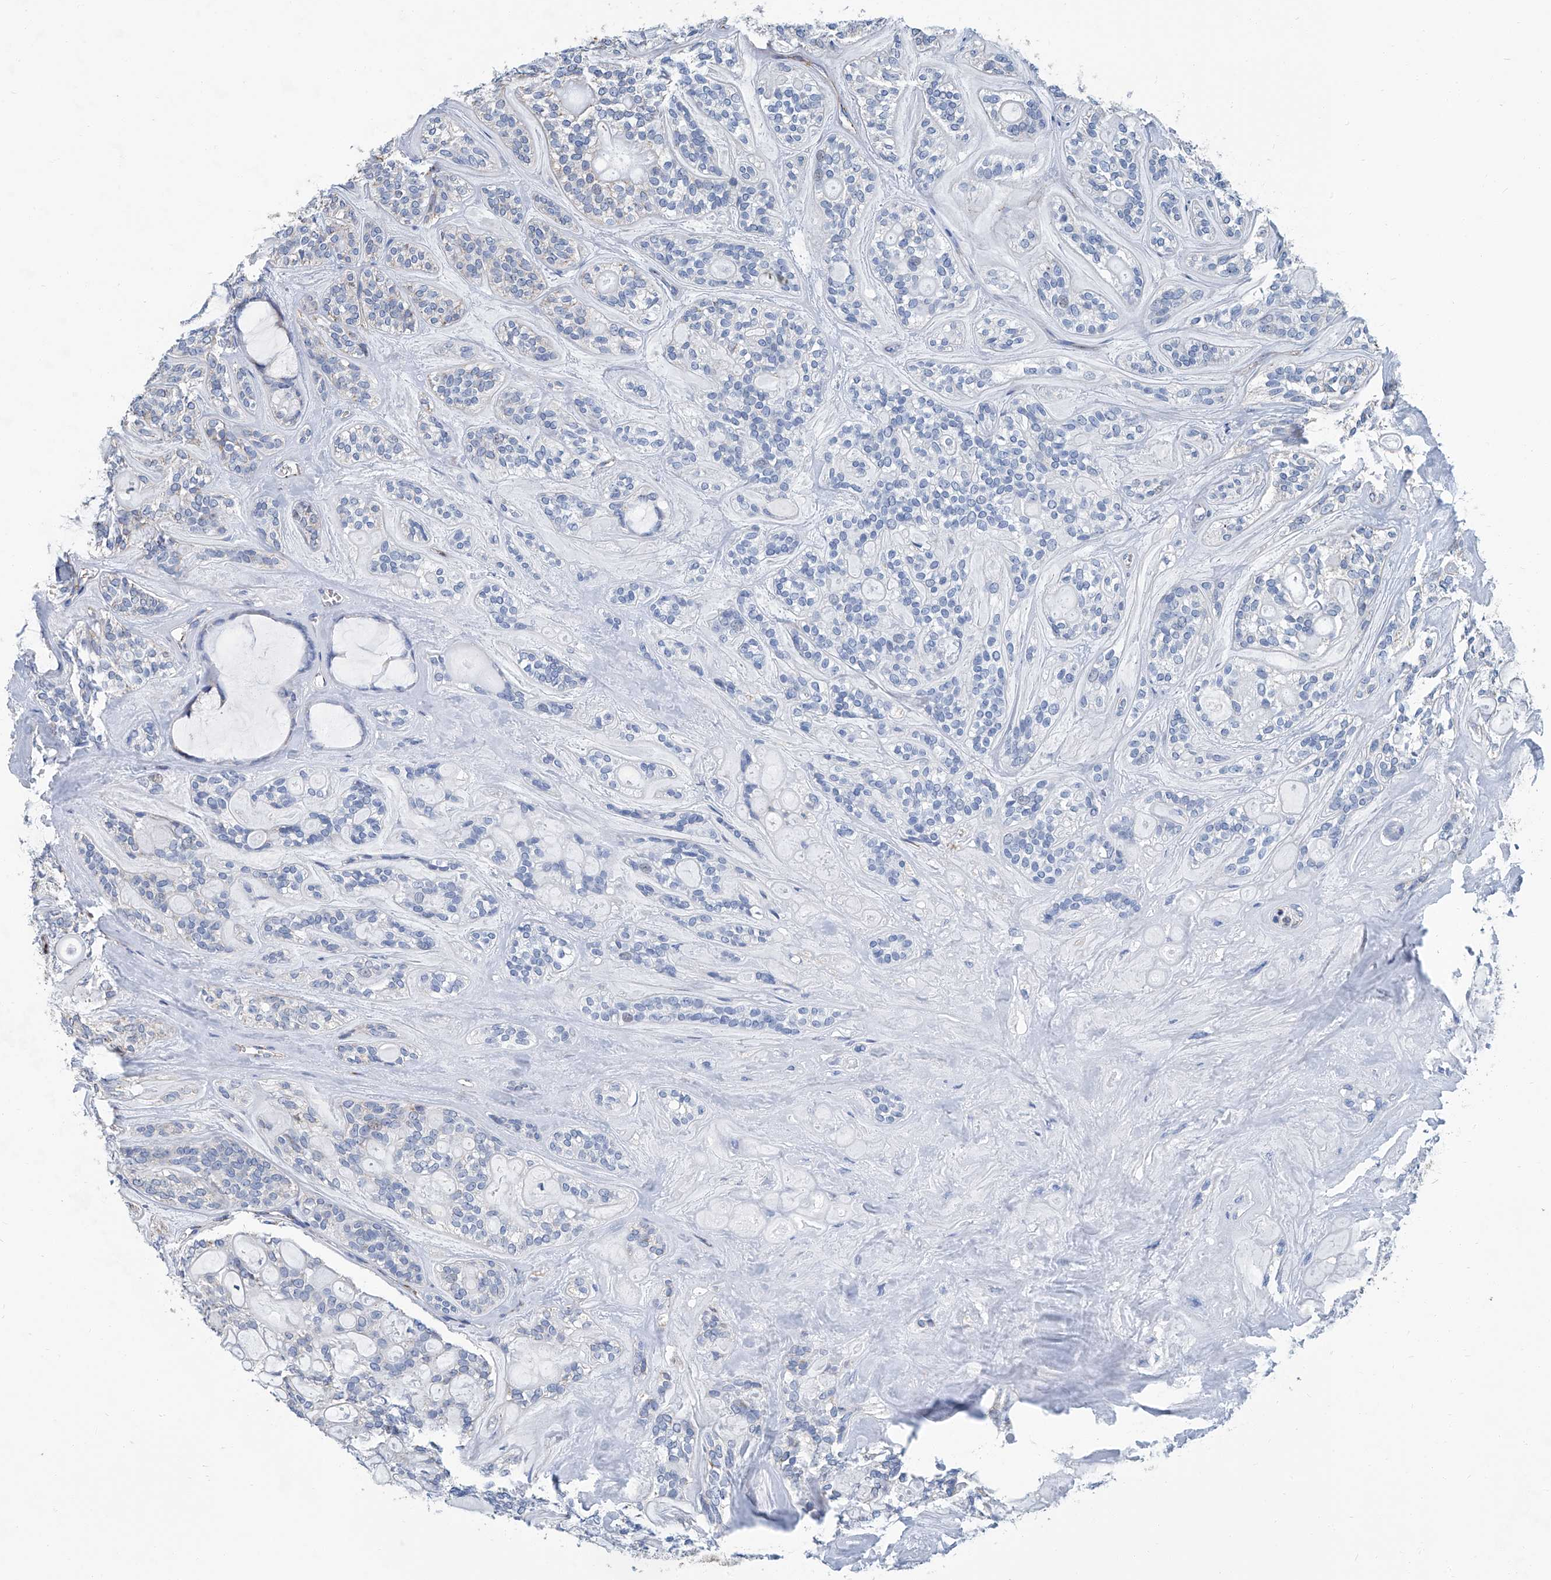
{"staining": {"intensity": "negative", "quantity": "none", "location": "none"}, "tissue": "head and neck cancer", "cell_type": "Tumor cells", "image_type": "cancer", "snomed": [{"axis": "morphology", "description": "Adenocarcinoma, NOS"}, {"axis": "topography", "description": "Head-Neck"}], "caption": "Tumor cells show no significant protein expression in head and neck cancer (adenocarcinoma). Brightfield microscopy of IHC stained with DAB (3,3'-diaminobenzidine) (brown) and hematoxylin (blue), captured at high magnification.", "gene": "MT-ND1", "patient": {"sex": "male", "age": 66}}